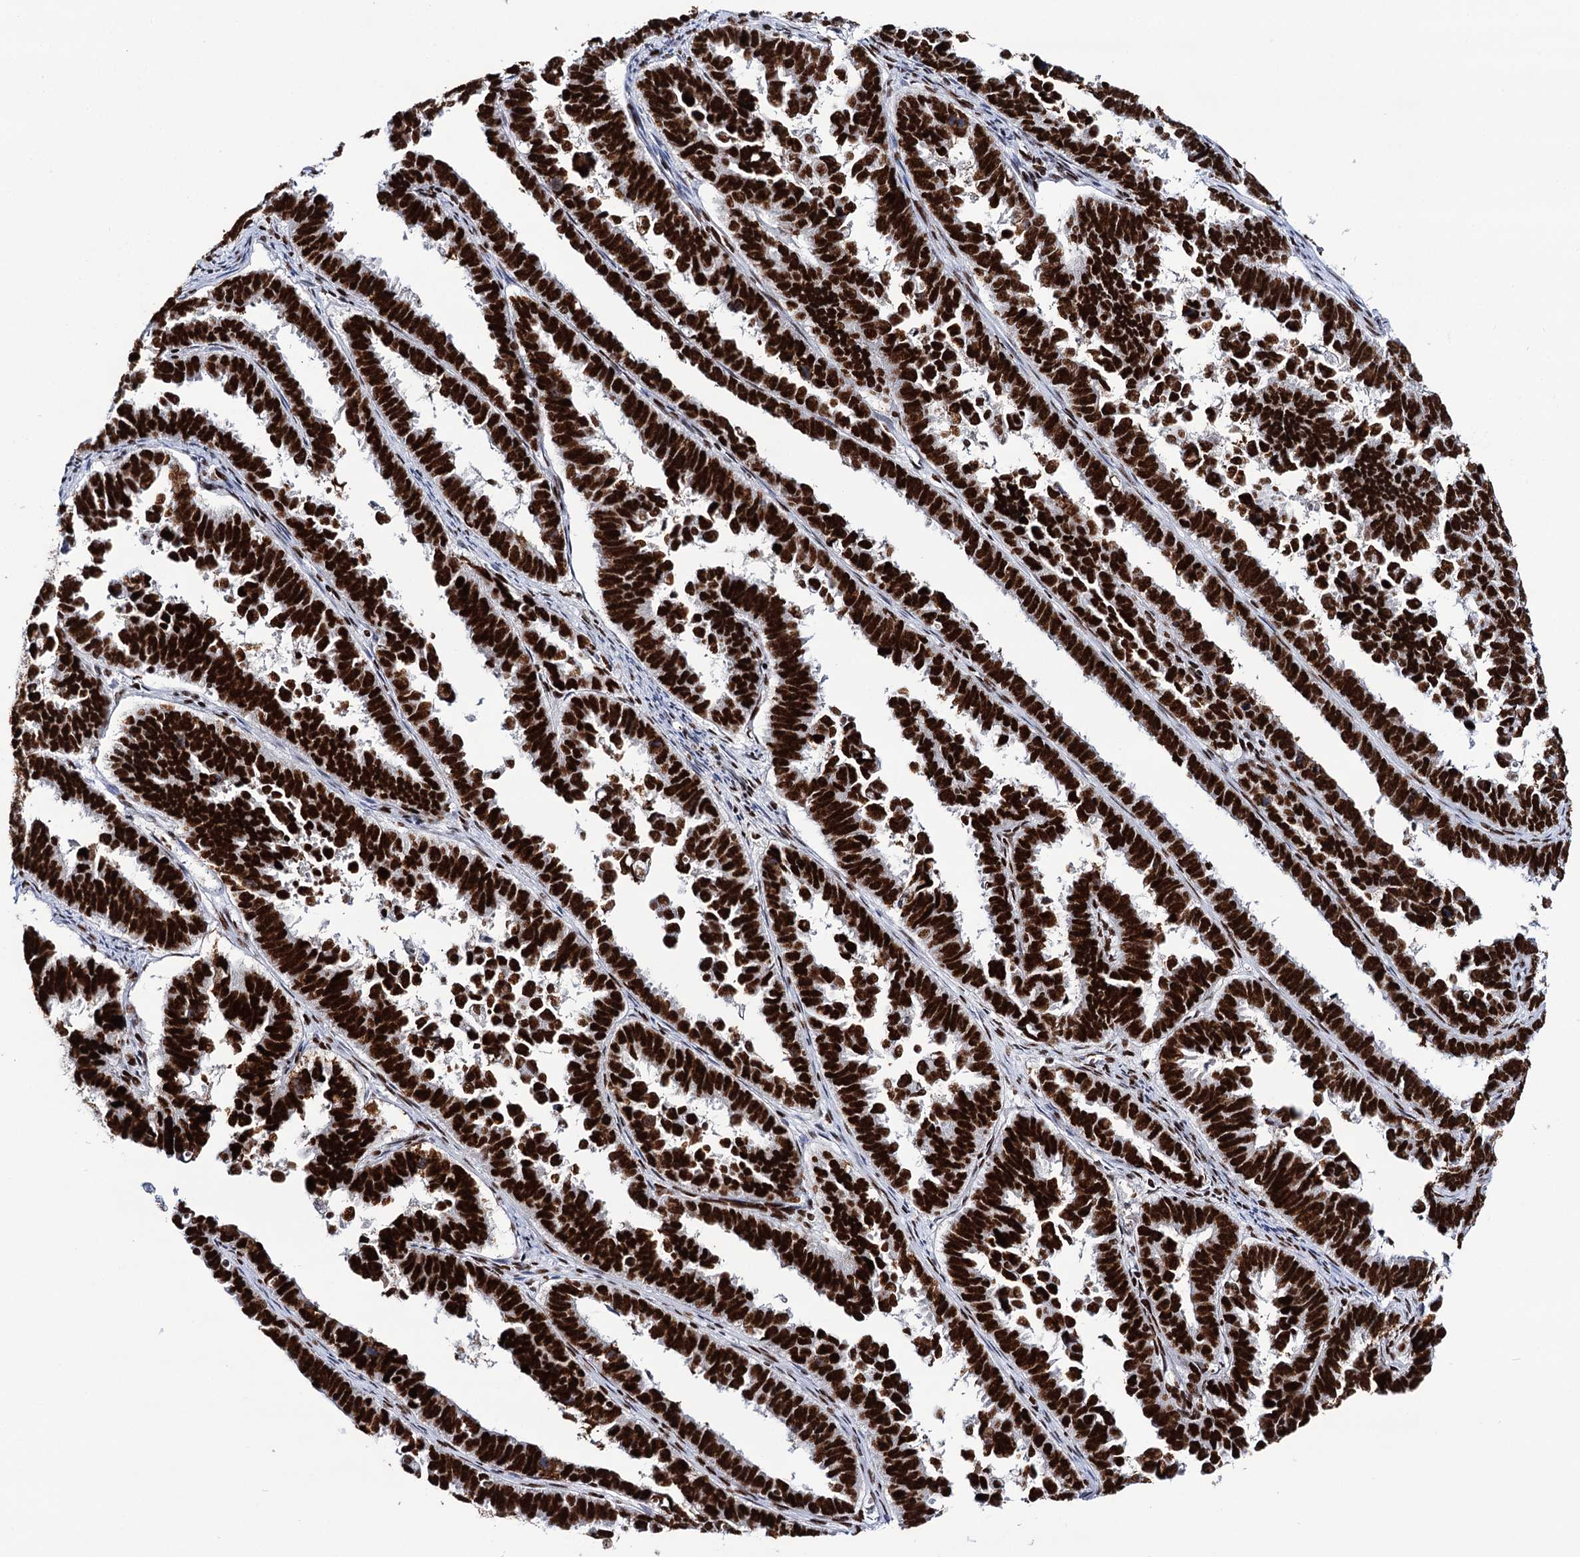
{"staining": {"intensity": "strong", "quantity": ">75%", "location": "nuclear"}, "tissue": "endometrial cancer", "cell_type": "Tumor cells", "image_type": "cancer", "snomed": [{"axis": "morphology", "description": "Adenocarcinoma, NOS"}, {"axis": "topography", "description": "Endometrium"}], "caption": "Brown immunohistochemical staining in human adenocarcinoma (endometrial) exhibits strong nuclear positivity in about >75% of tumor cells. (DAB (3,3'-diaminobenzidine) IHC, brown staining for protein, blue staining for nuclei).", "gene": "MATR3", "patient": {"sex": "female", "age": 75}}